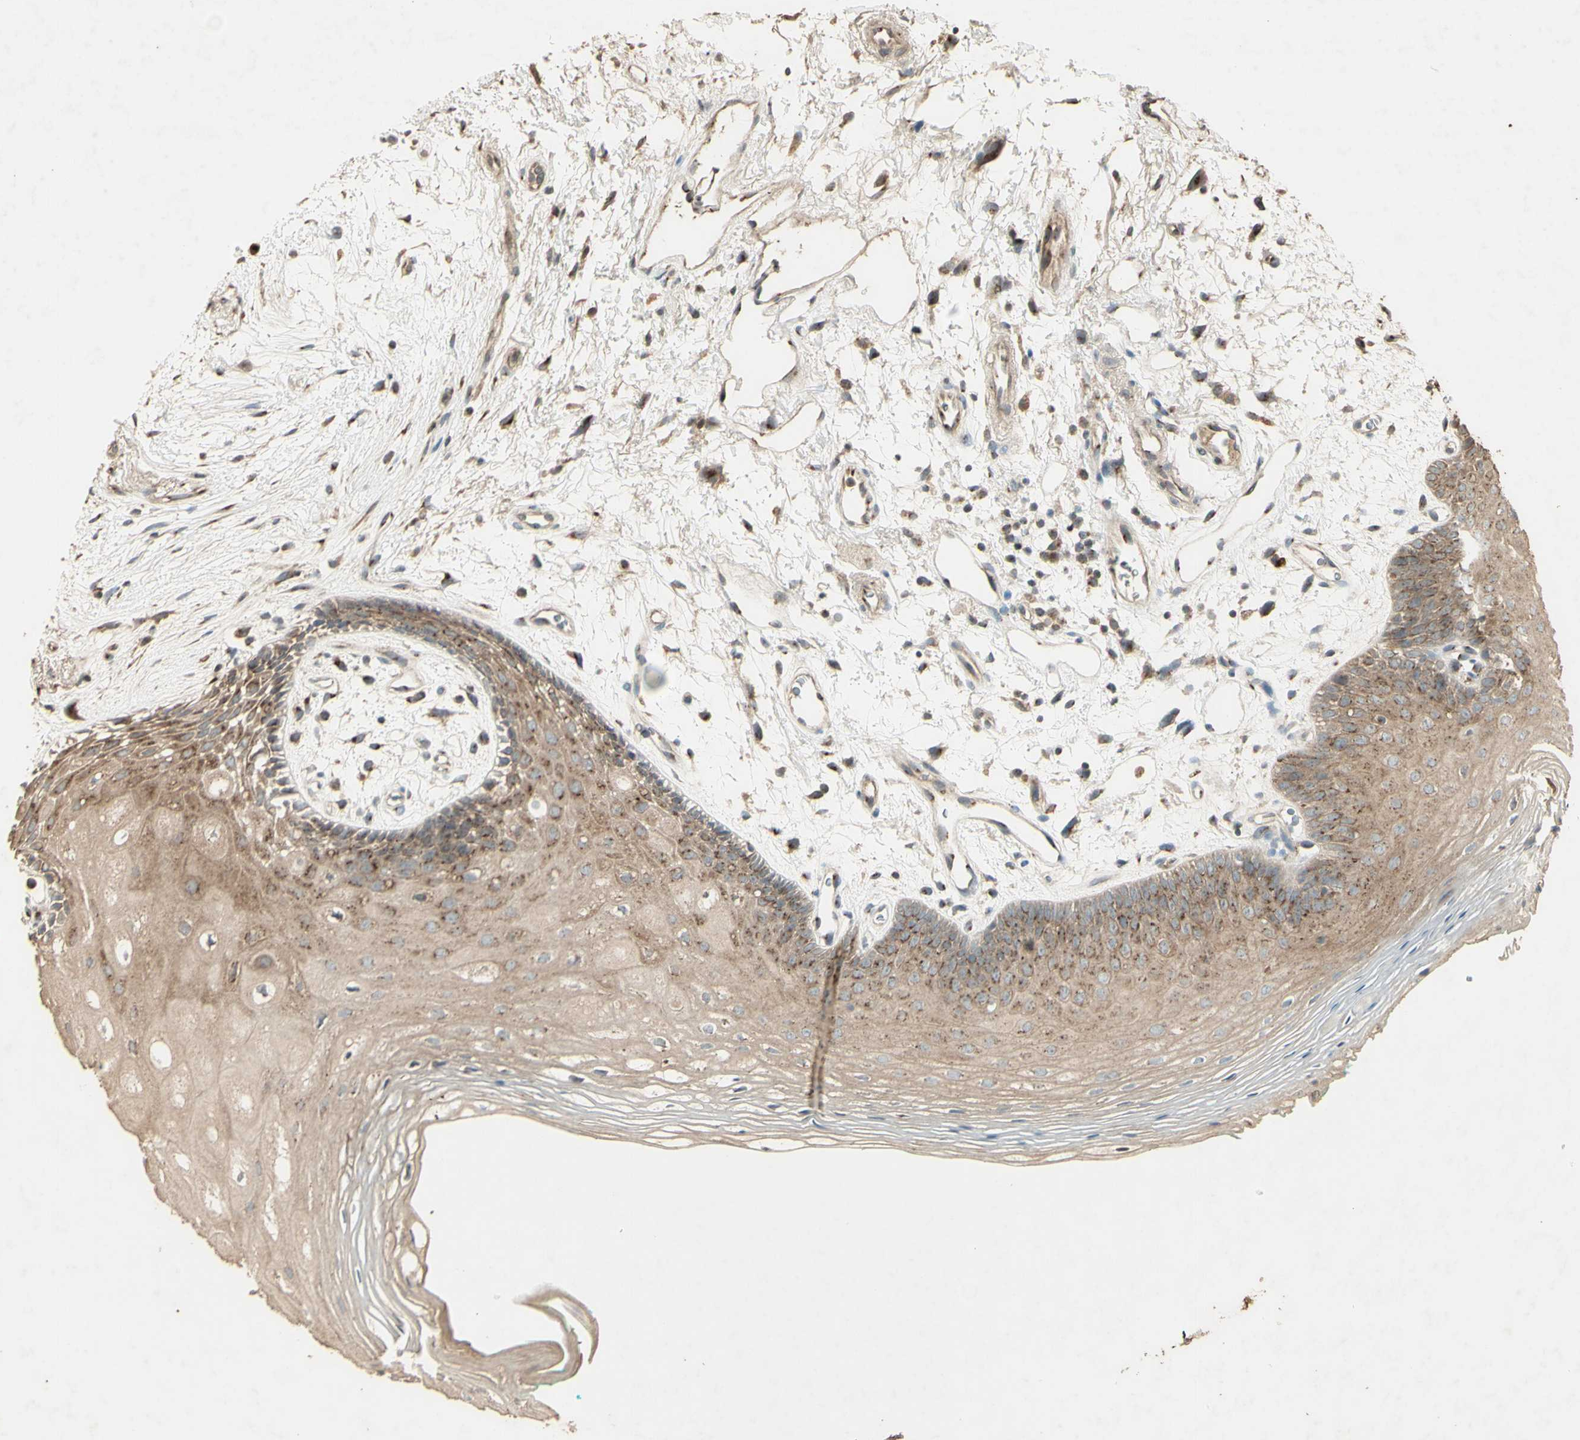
{"staining": {"intensity": "moderate", "quantity": ">75%", "location": "cytoplasmic/membranous"}, "tissue": "oral mucosa", "cell_type": "Squamous epithelial cells", "image_type": "normal", "snomed": [{"axis": "morphology", "description": "Normal tissue, NOS"}, {"axis": "topography", "description": "Skeletal muscle"}, {"axis": "topography", "description": "Oral tissue"}, {"axis": "topography", "description": "Peripheral nerve tissue"}], "caption": "About >75% of squamous epithelial cells in normal human oral mucosa demonstrate moderate cytoplasmic/membranous protein staining as visualized by brown immunohistochemical staining.", "gene": "AP1G1", "patient": {"sex": "female", "age": 84}}